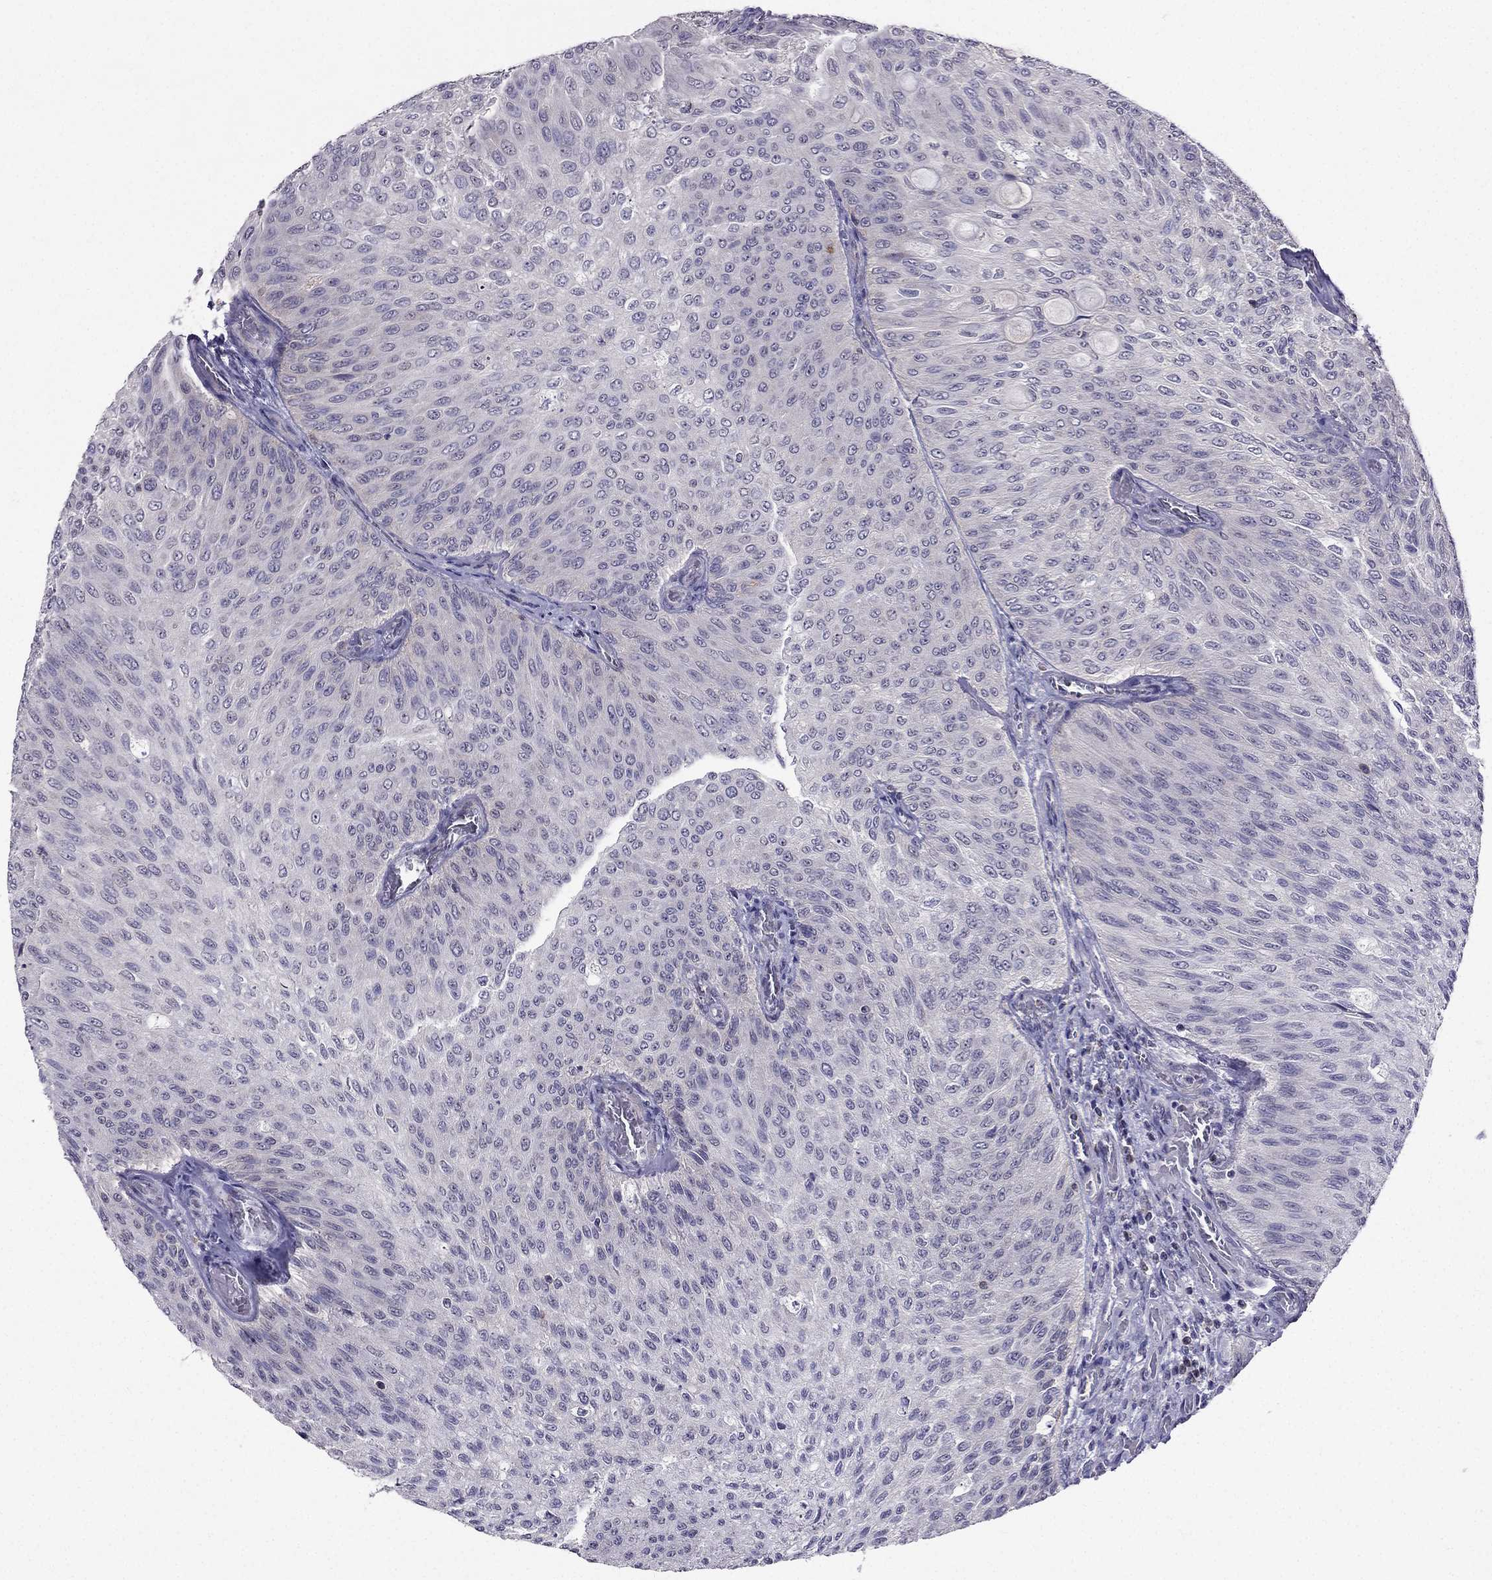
{"staining": {"intensity": "negative", "quantity": "none", "location": "none"}, "tissue": "urothelial cancer", "cell_type": "Tumor cells", "image_type": "cancer", "snomed": [{"axis": "morphology", "description": "Urothelial carcinoma, Low grade"}, {"axis": "topography", "description": "Ureter, NOS"}, {"axis": "topography", "description": "Urinary bladder"}], "caption": "This is a photomicrograph of immunohistochemistry staining of urothelial cancer, which shows no expression in tumor cells.", "gene": "AAK1", "patient": {"sex": "male", "age": 78}}